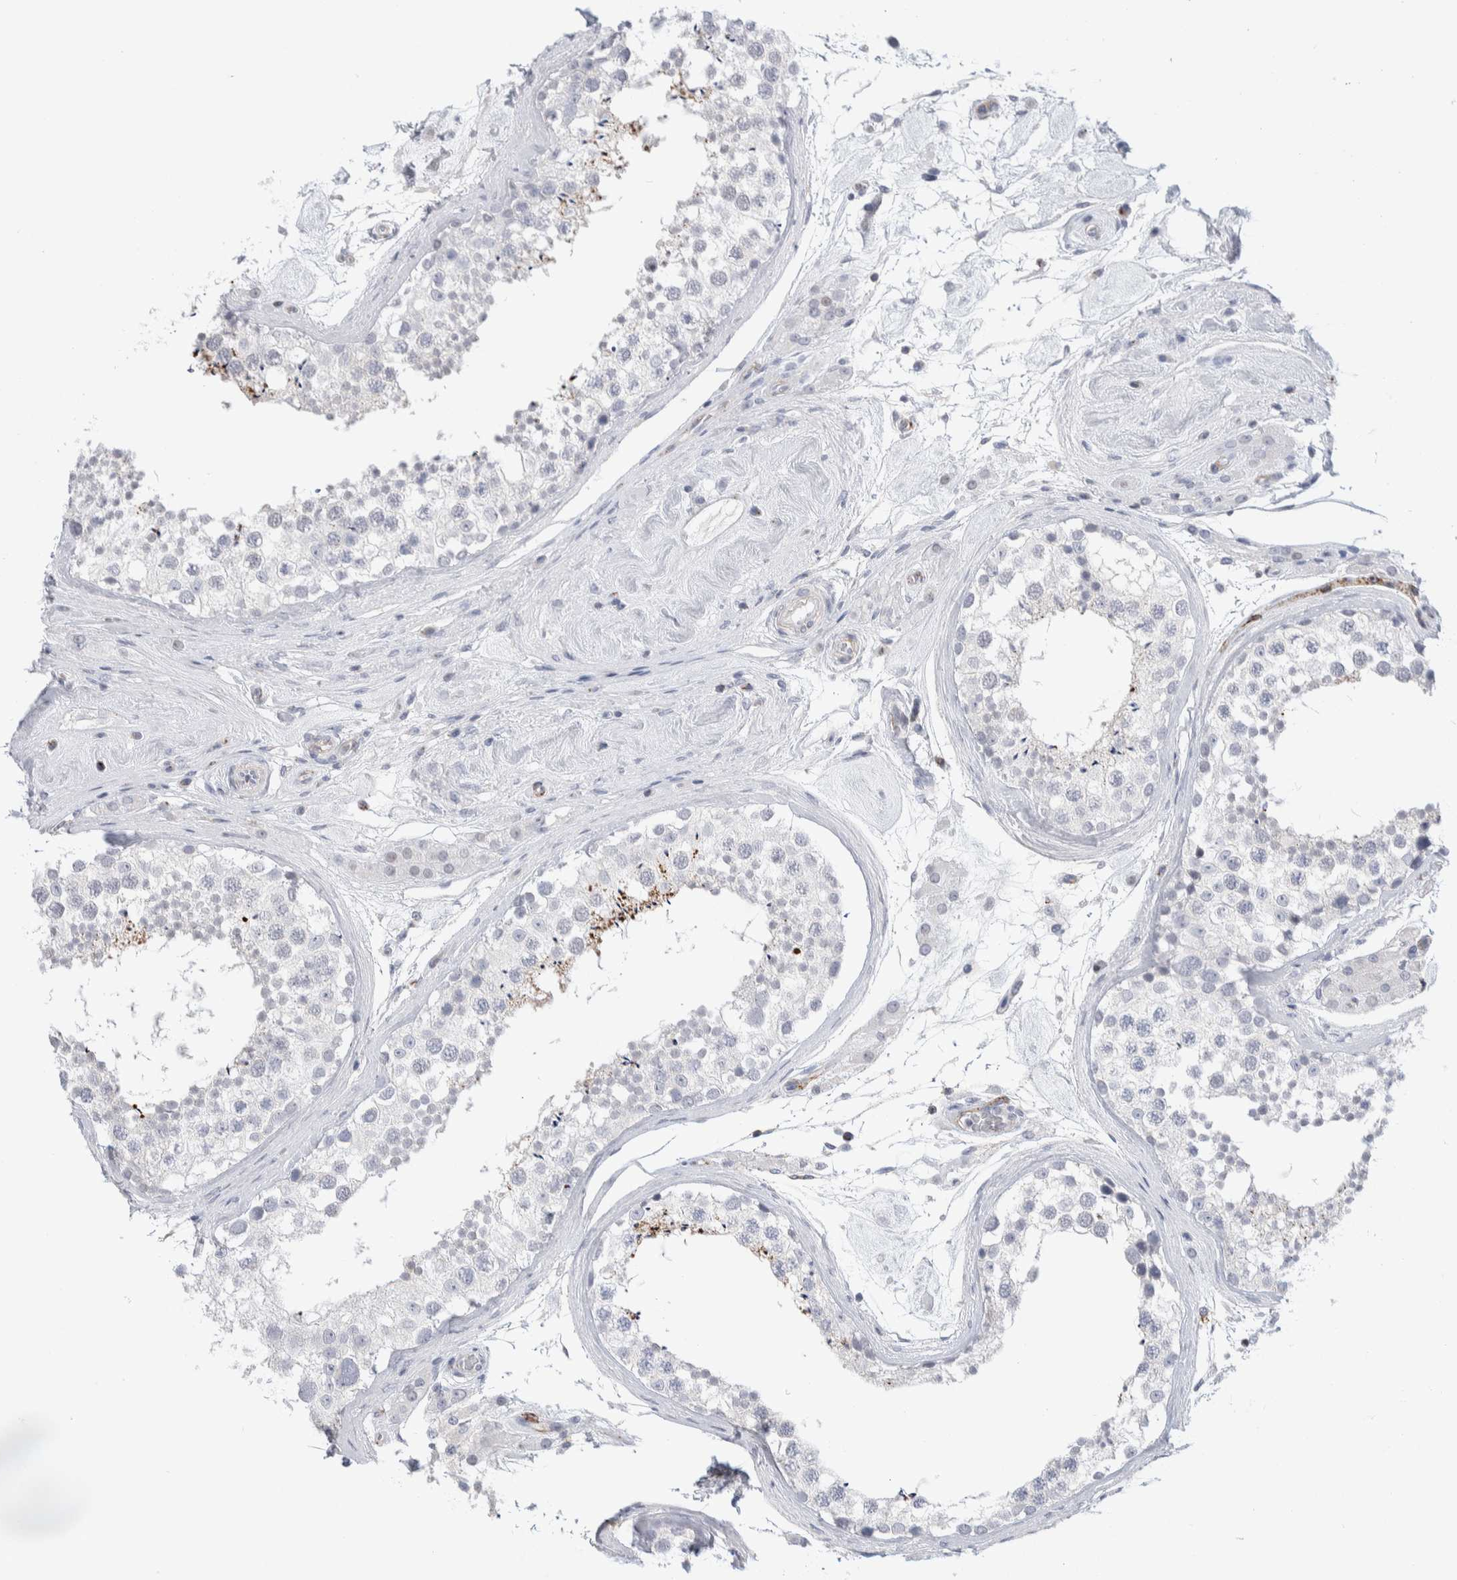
{"staining": {"intensity": "negative", "quantity": "none", "location": "none"}, "tissue": "testis", "cell_type": "Cells in seminiferous ducts", "image_type": "normal", "snomed": [{"axis": "morphology", "description": "Normal tissue, NOS"}, {"axis": "topography", "description": "Testis"}], "caption": "Image shows no significant protein staining in cells in seminiferous ducts of benign testis. (Stains: DAB (3,3'-diaminobenzidine) immunohistochemistry with hematoxylin counter stain, Microscopy: brightfield microscopy at high magnification).", "gene": "SEPTIN4", "patient": {"sex": "male", "age": 46}}